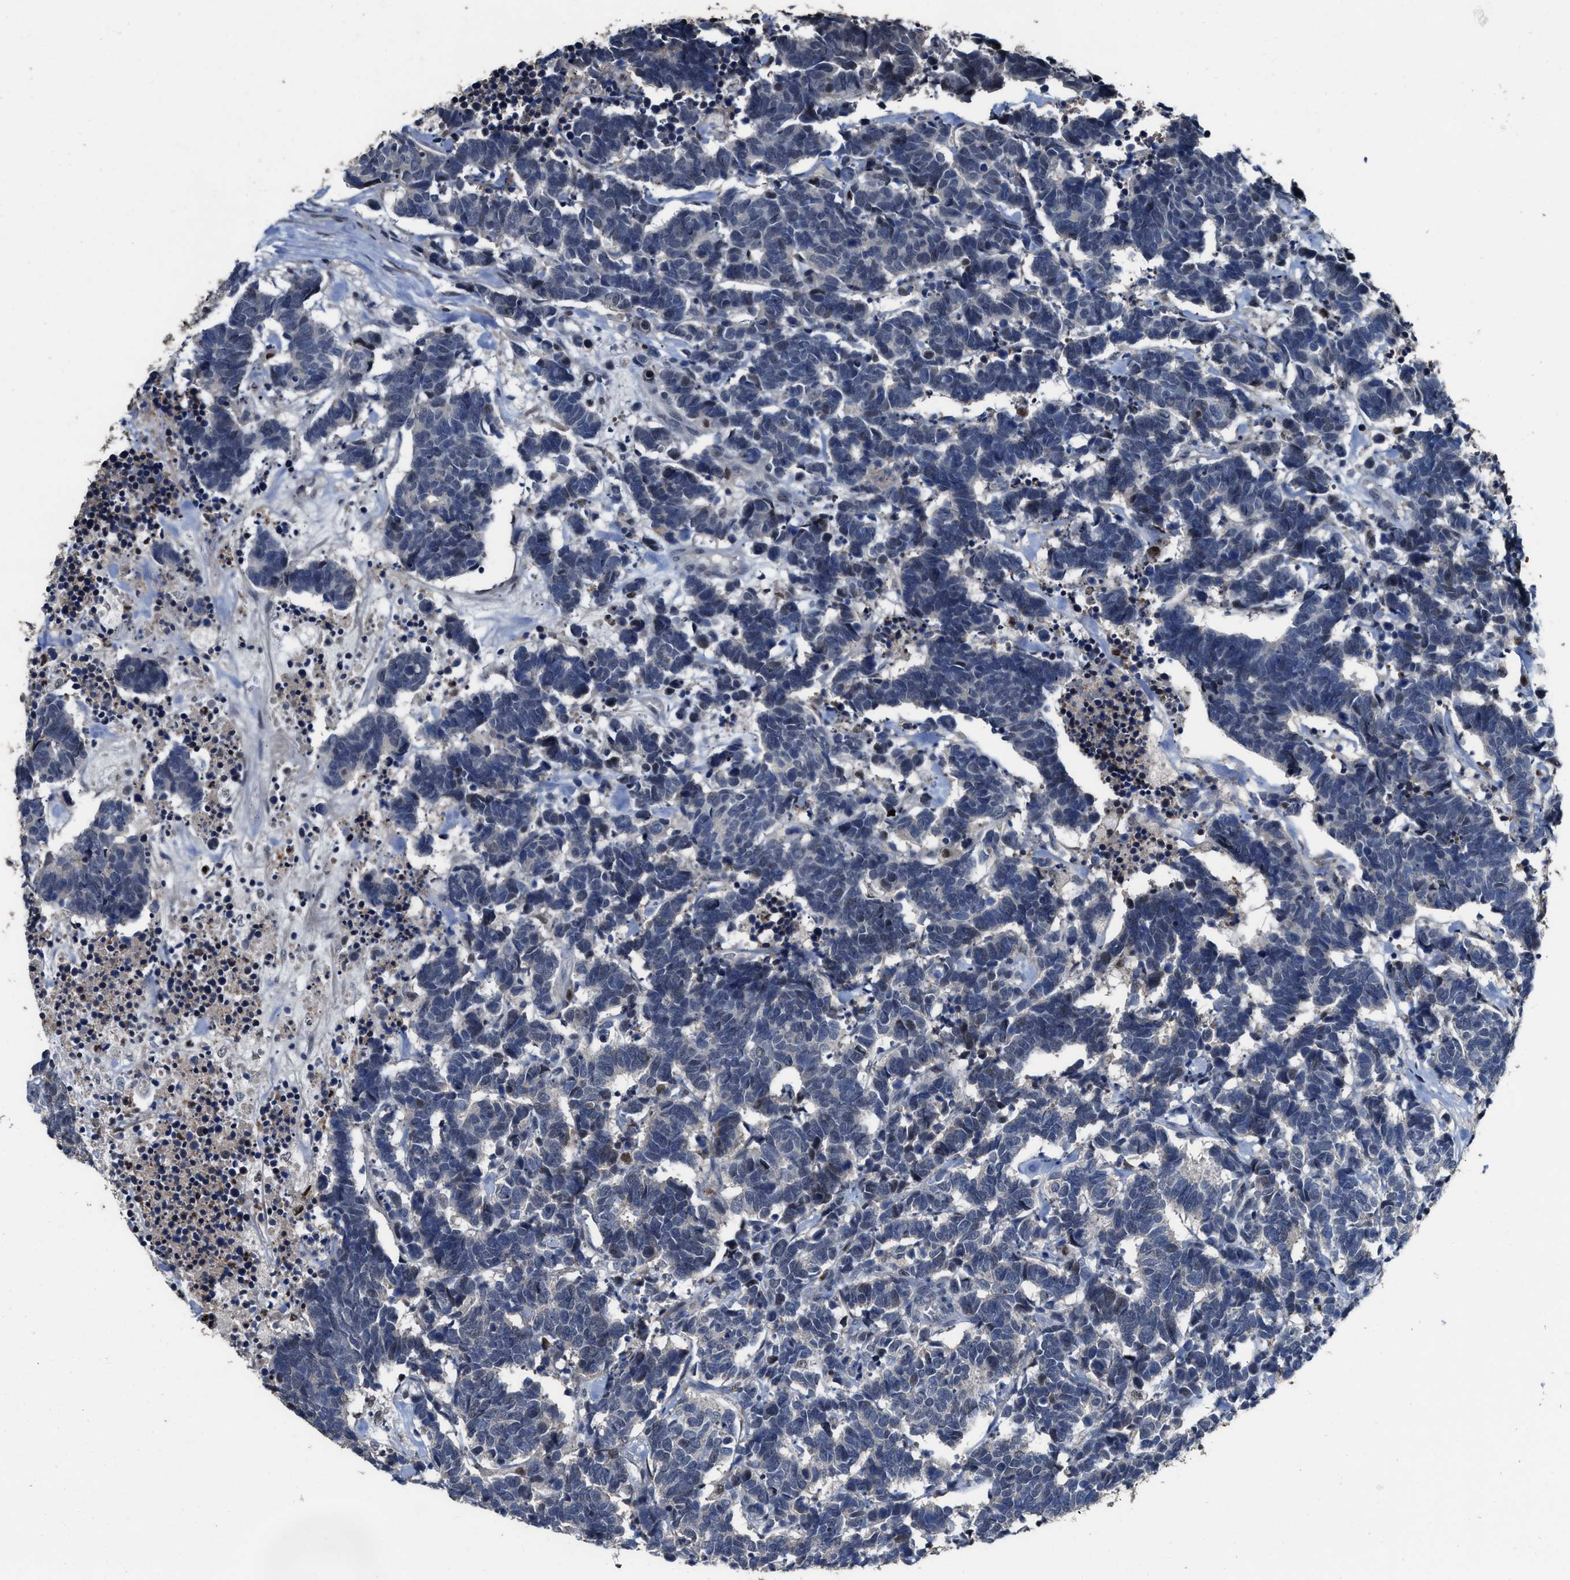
{"staining": {"intensity": "weak", "quantity": "<25%", "location": "nuclear"}, "tissue": "carcinoid", "cell_type": "Tumor cells", "image_type": "cancer", "snomed": [{"axis": "morphology", "description": "Carcinoma, NOS"}, {"axis": "morphology", "description": "Carcinoid, malignant, NOS"}, {"axis": "topography", "description": "Urinary bladder"}], "caption": "This is an IHC micrograph of human carcinoid. There is no positivity in tumor cells.", "gene": "ZNF20", "patient": {"sex": "male", "age": 57}}